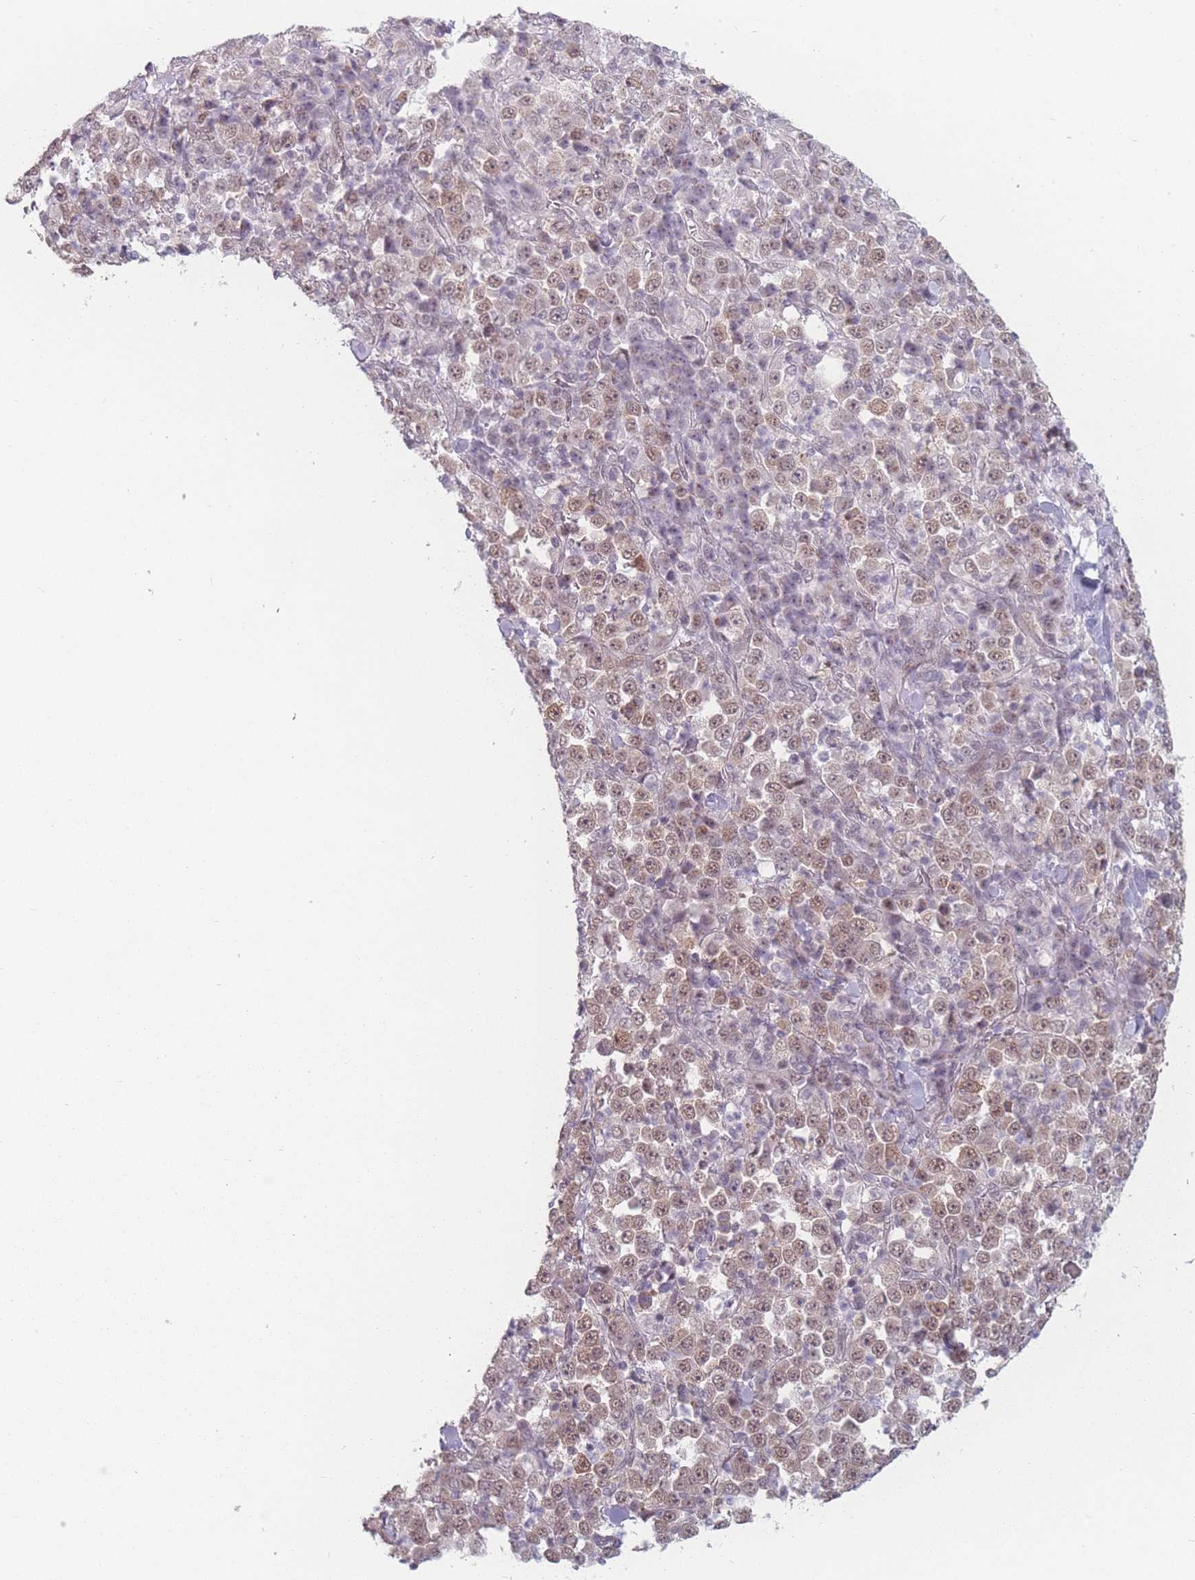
{"staining": {"intensity": "moderate", "quantity": "25%-75%", "location": "nuclear"}, "tissue": "stomach cancer", "cell_type": "Tumor cells", "image_type": "cancer", "snomed": [{"axis": "morphology", "description": "Normal tissue, NOS"}, {"axis": "morphology", "description": "Adenocarcinoma, NOS"}, {"axis": "topography", "description": "Stomach, upper"}, {"axis": "topography", "description": "Stomach"}], "caption": "Immunohistochemistry micrograph of neoplastic tissue: stomach adenocarcinoma stained using IHC displays medium levels of moderate protein expression localized specifically in the nuclear of tumor cells, appearing as a nuclear brown color.", "gene": "ZC3H14", "patient": {"sex": "male", "age": 59}}